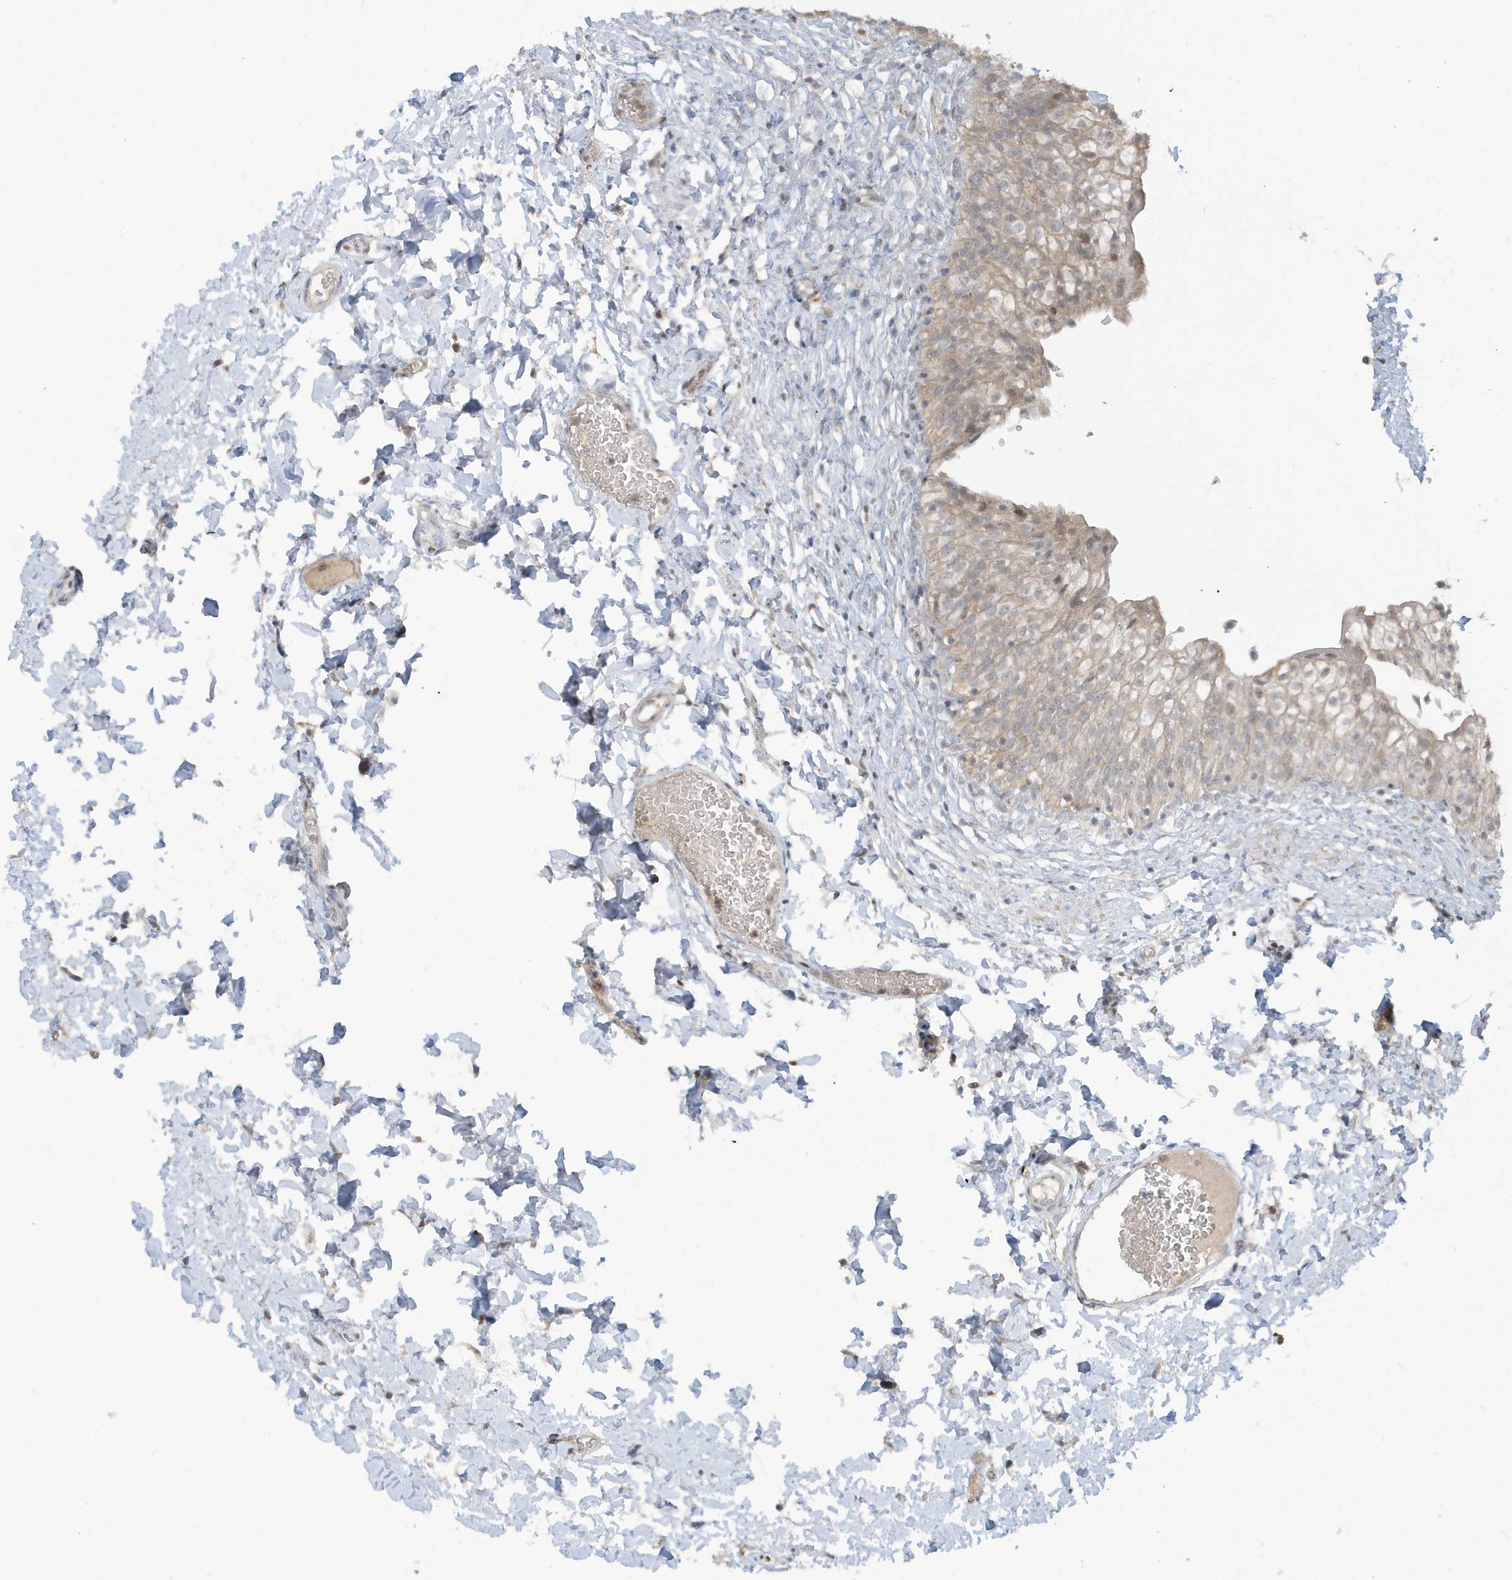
{"staining": {"intensity": "weak", "quantity": "<25%", "location": "cytoplasmic/membranous"}, "tissue": "urinary bladder", "cell_type": "Urothelial cells", "image_type": "normal", "snomed": [{"axis": "morphology", "description": "Normal tissue, NOS"}, {"axis": "topography", "description": "Urinary bladder"}], "caption": "This is a micrograph of immunohistochemistry staining of unremarkable urinary bladder, which shows no staining in urothelial cells.", "gene": "PRRT3", "patient": {"sex": "male", "age": 55}}